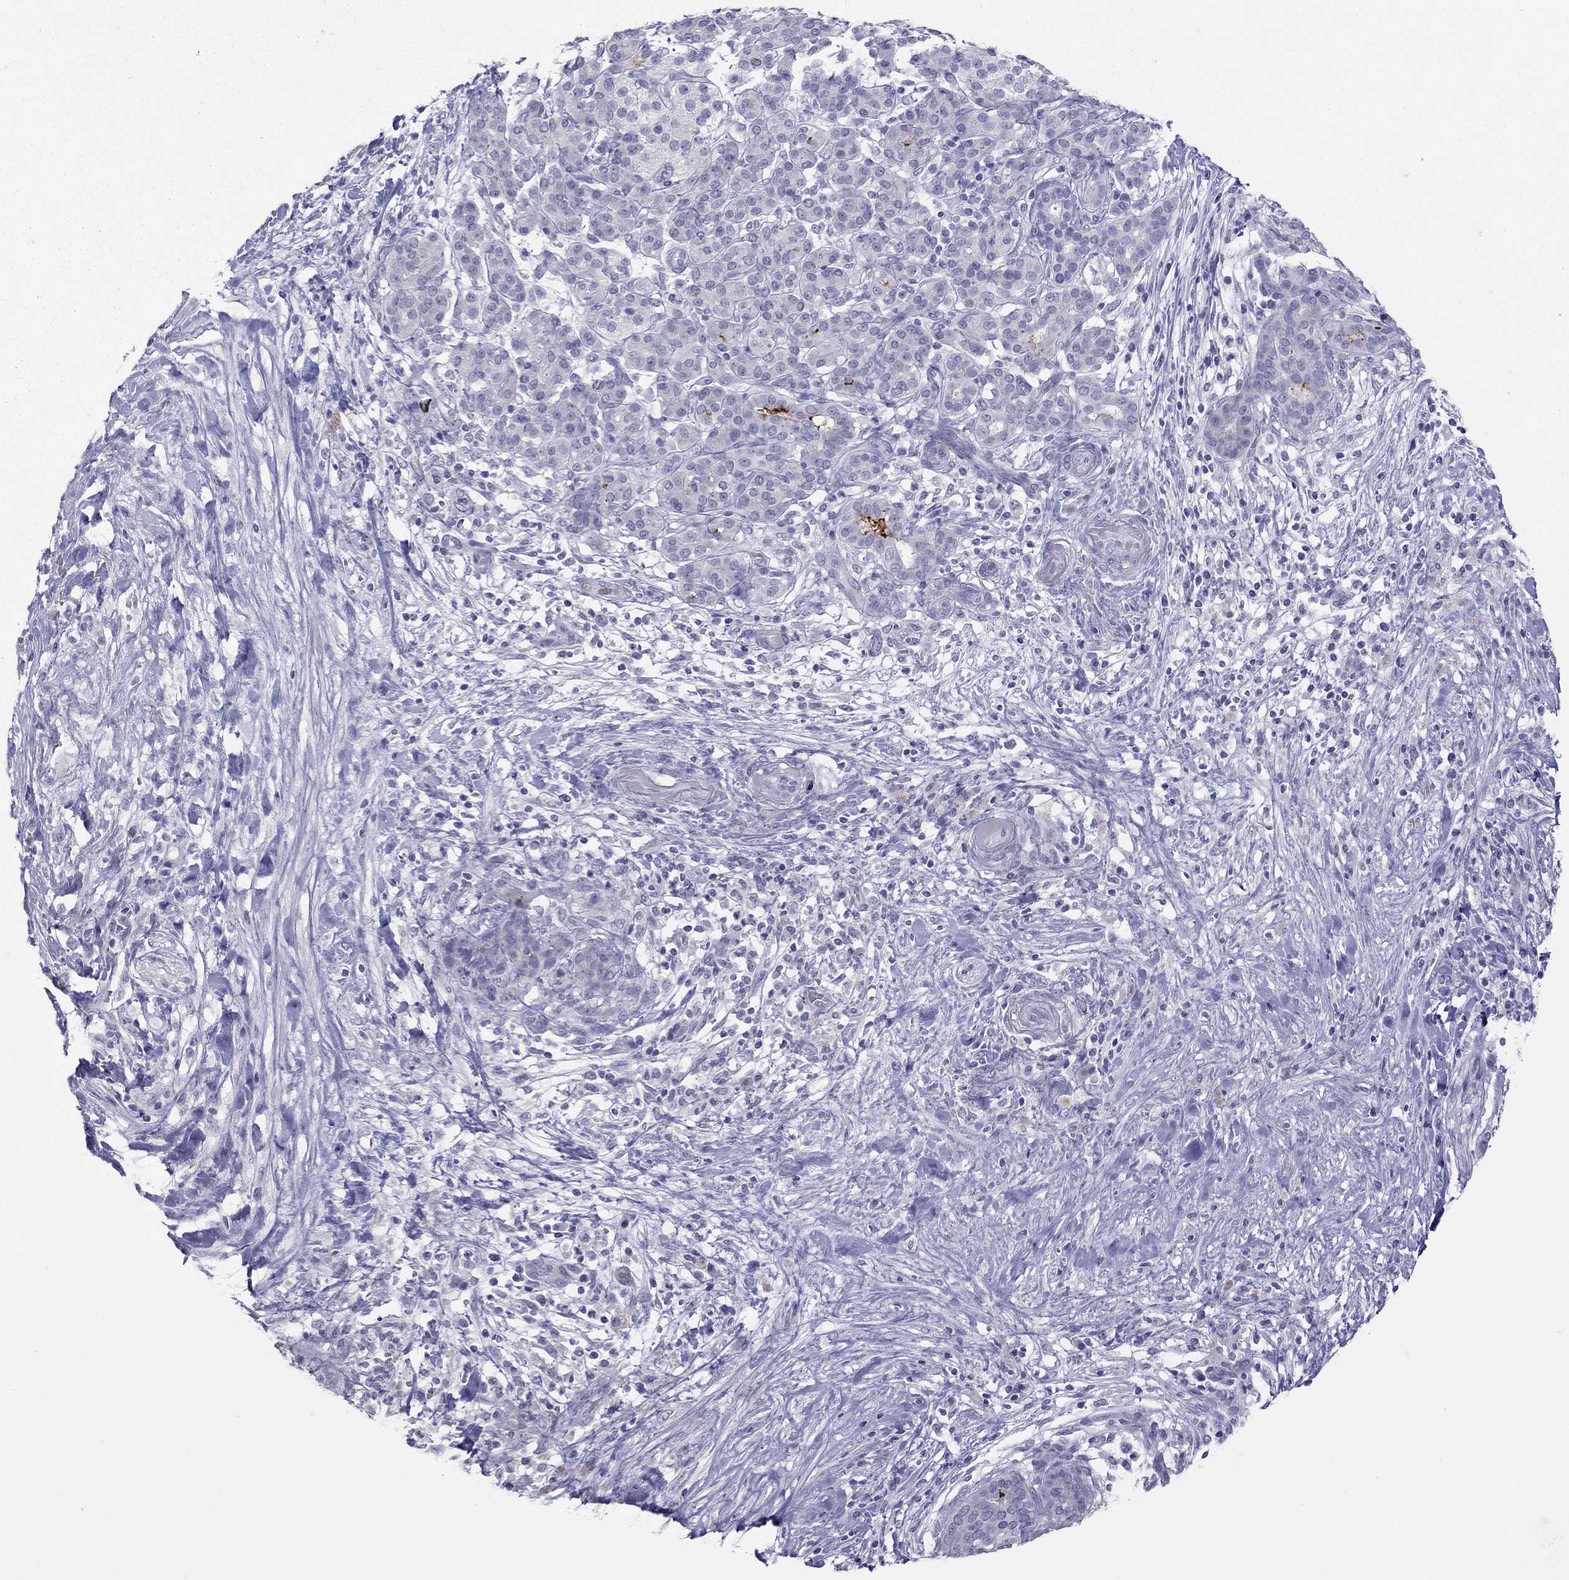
{"staining": {"intensity": "negative", "quantity": "none", "location": "none"}, "tissue": "pancreatic cancer", "cell_type": "Tumor cells", "image_type": "cancer", "snomed": [{"axis": "morphology", "description": "Adenocarcinoma, NOS"}, {"axis": "topography", "description": "Pancreas"}], "caption": "High magnification brightfield microscopy of pancreatic cancer (adenocarcinoma) stained with DAB (brown) and counterstained with hematoxylin (blue): tumor cells show no significant expression.", "gene": "MUC16", "patient": {"sex": "male", "age": 44}}